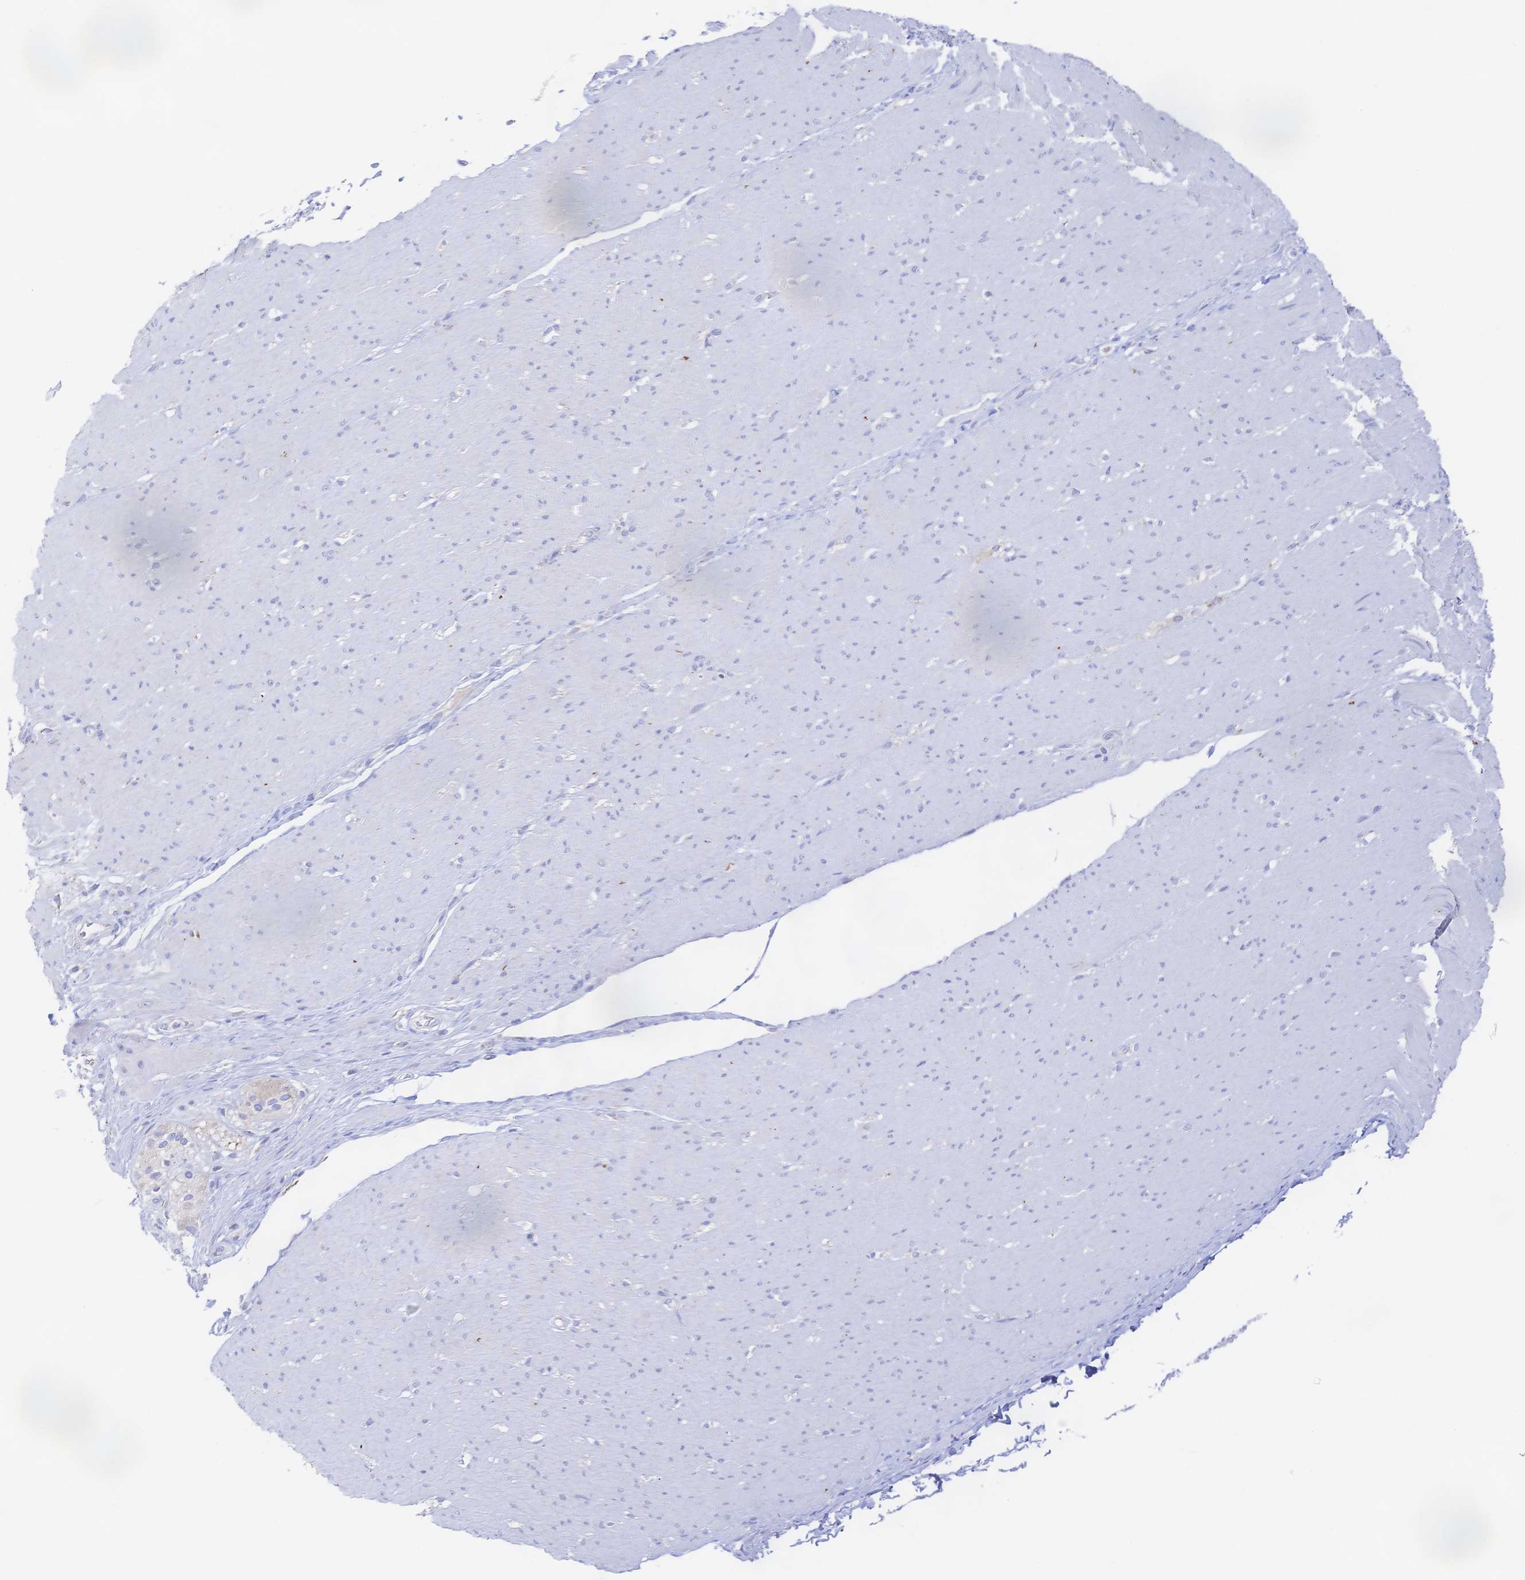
{"staining": {"intensity": "negative", "quantity": "none", "location": "none"}, "tissue": "smooth muscle", "cell_type": "Smooth muscle cells", "image_type": "normal", "snomed": [{"axis": "morphology", "description": "Normal tissue, NOS"}, {"axis": "topography", "description": "Smooth muscle"}, {"axis": "topography", "description": "Rectum"}], "caption": "Immunohistochemistry (IHC) photomicrograph of unremarkable human smooth muscle stained for a protein (brown), which demonstrates no staining in smooth muscle cells.", "gene": "SYNGR4", "patient": {"sex": "male", "age": 53}}